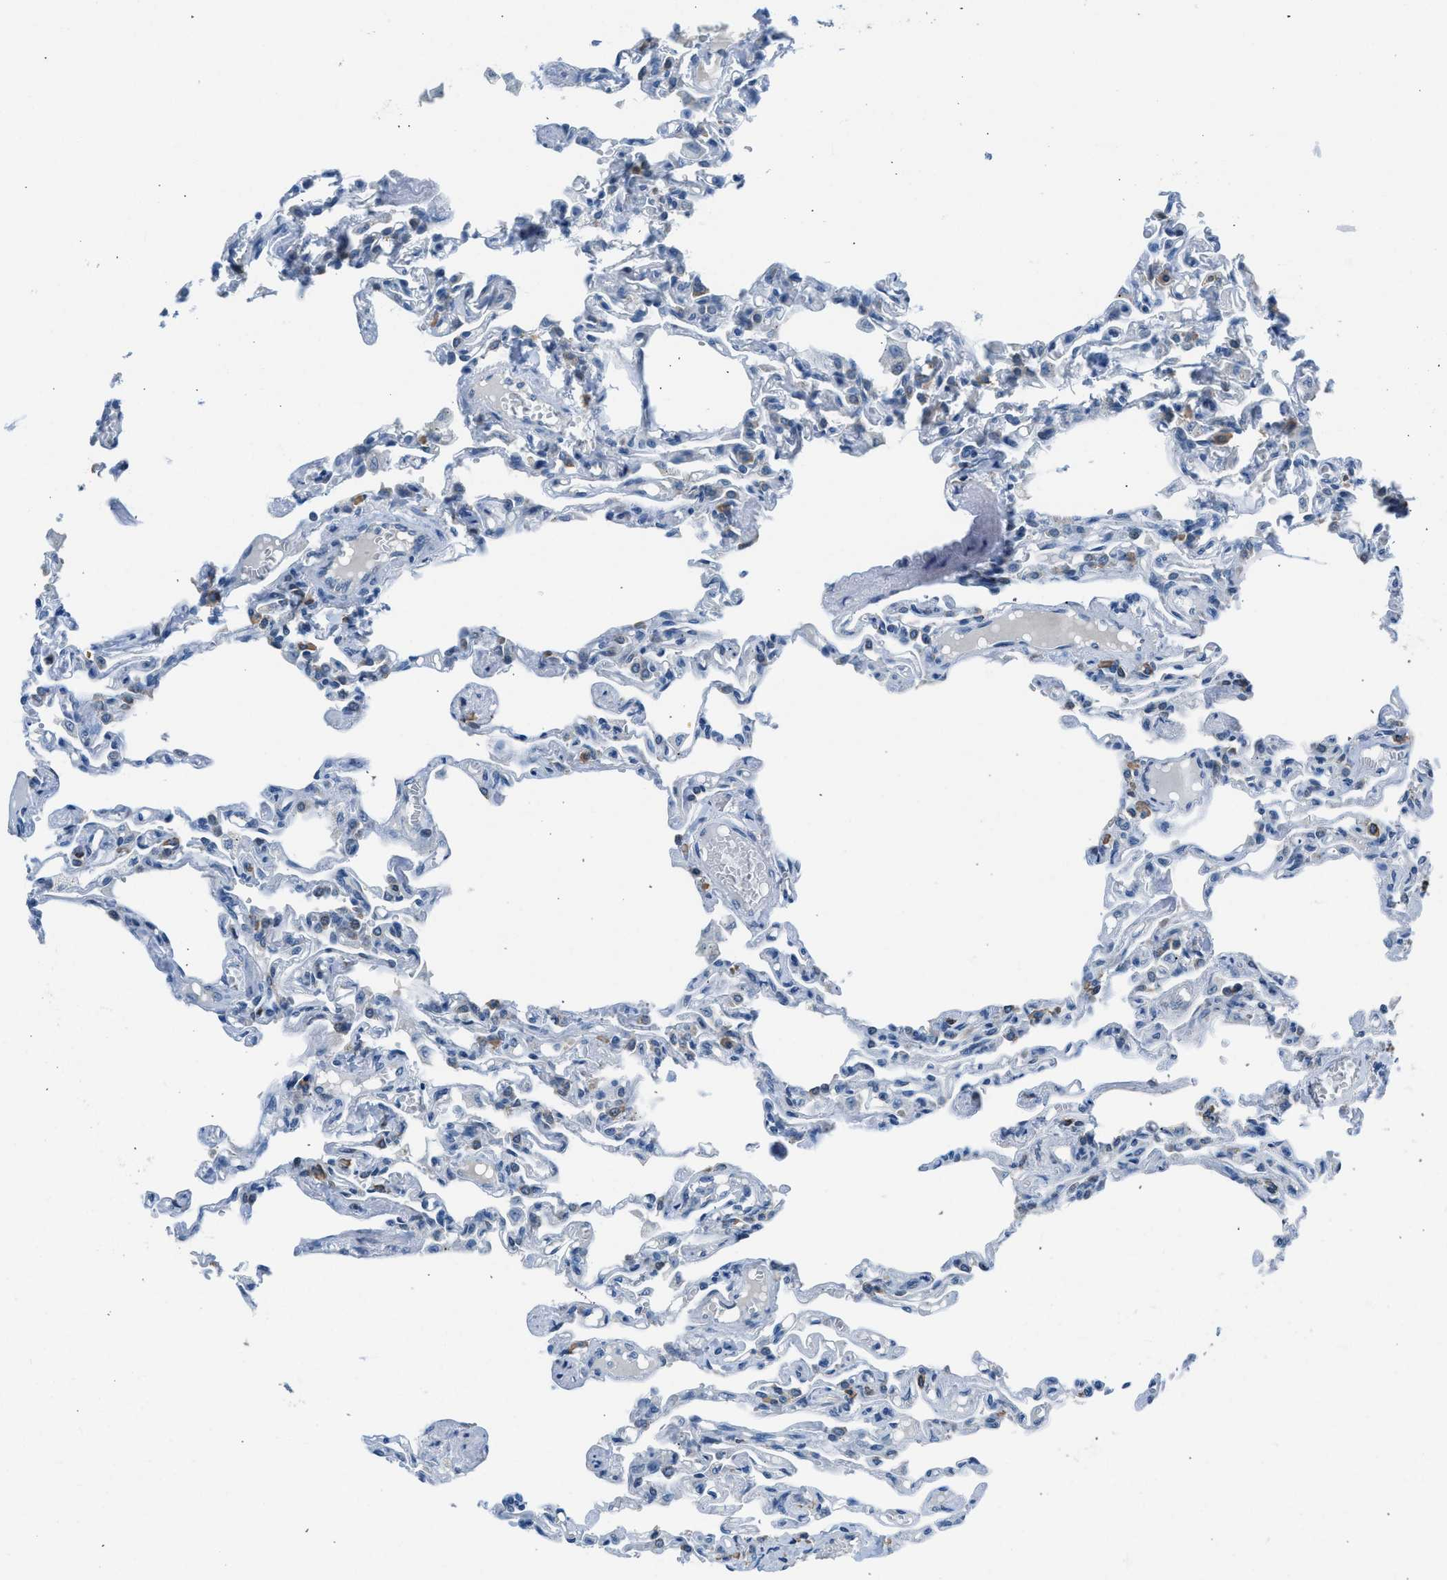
{"staining": {"intensity": "negative", "quantity": "none", "location": "none"}, "tissue": "lung", "cell_type": "Alveolar cells", "image_type": "normal", "snomed": [{"axis": "morphology", "description": "Normal tissue, NOS"}, {"axis": "topography", "description": "Lung"}], "caption": "A high-resolution micrograph shows IHC staining of benign lung, which demonstrates no significant expression in alveolar cells. Brightfield microscopy of IHC stained with DAB (3,3'-diaminobenzidine) (brown) and hematoxylin (blue), captured at high magnification.", "gene": "RNF41", "patient": {"sex": "male", "age": 21}}